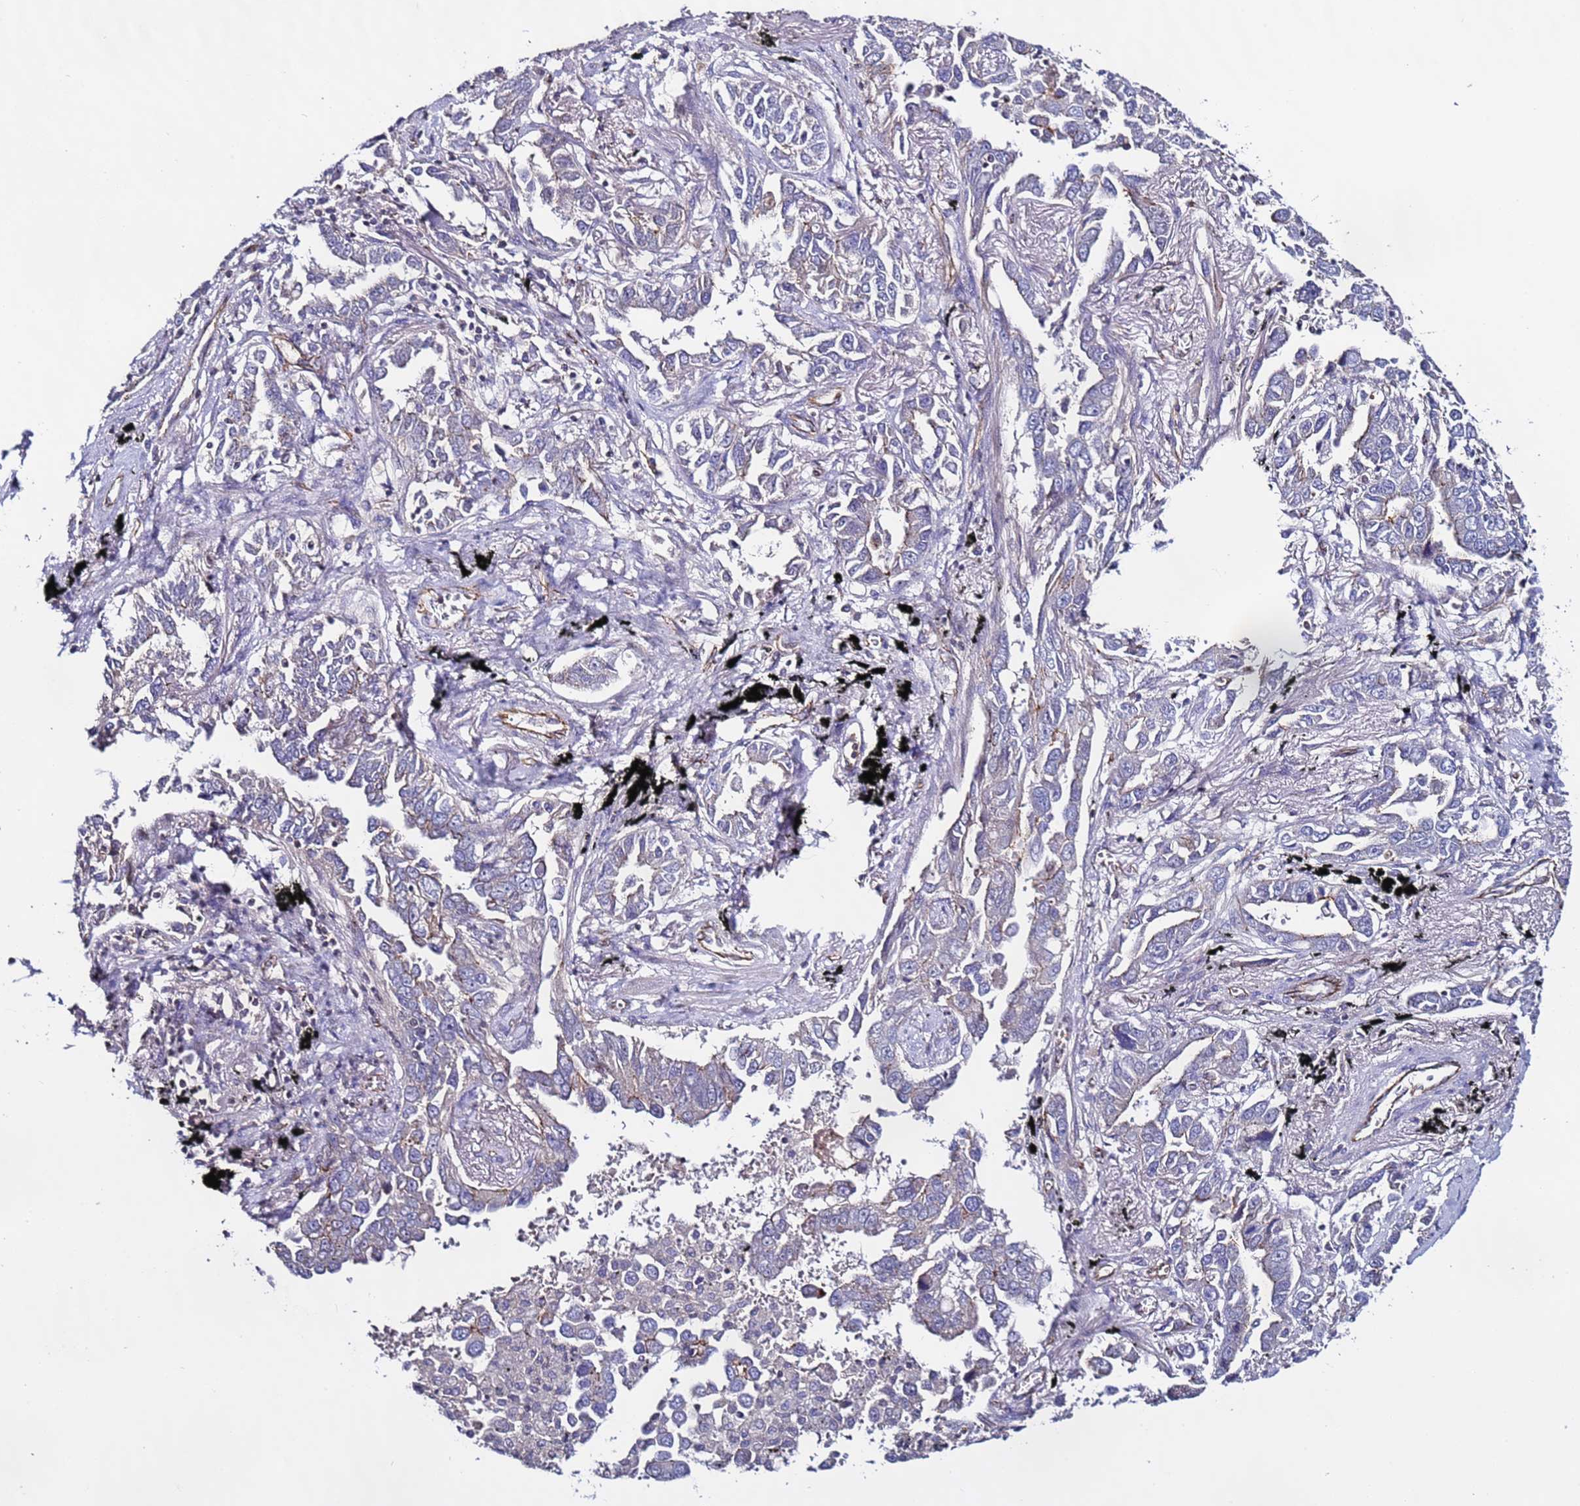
{"staining": {"intensity": "weak", "quantity": "<25%", "location": "cytoplasmic/membranous"}, "tissue": "lung cancer", "cell_type": "Tumor cells", "image_type": "cancer", "snomed": [{"axis": "morphology", "description": "Adenocarcinoma, NOS"}, {"axis": "topography", "description": "Lung"}], "caption": "An image of adenocarcinoma (lung) stained for a protein demonstrates no brown staining in tumor cells.", "gene": "TENM3", "patient": {"sex": "male", "age": 67}}